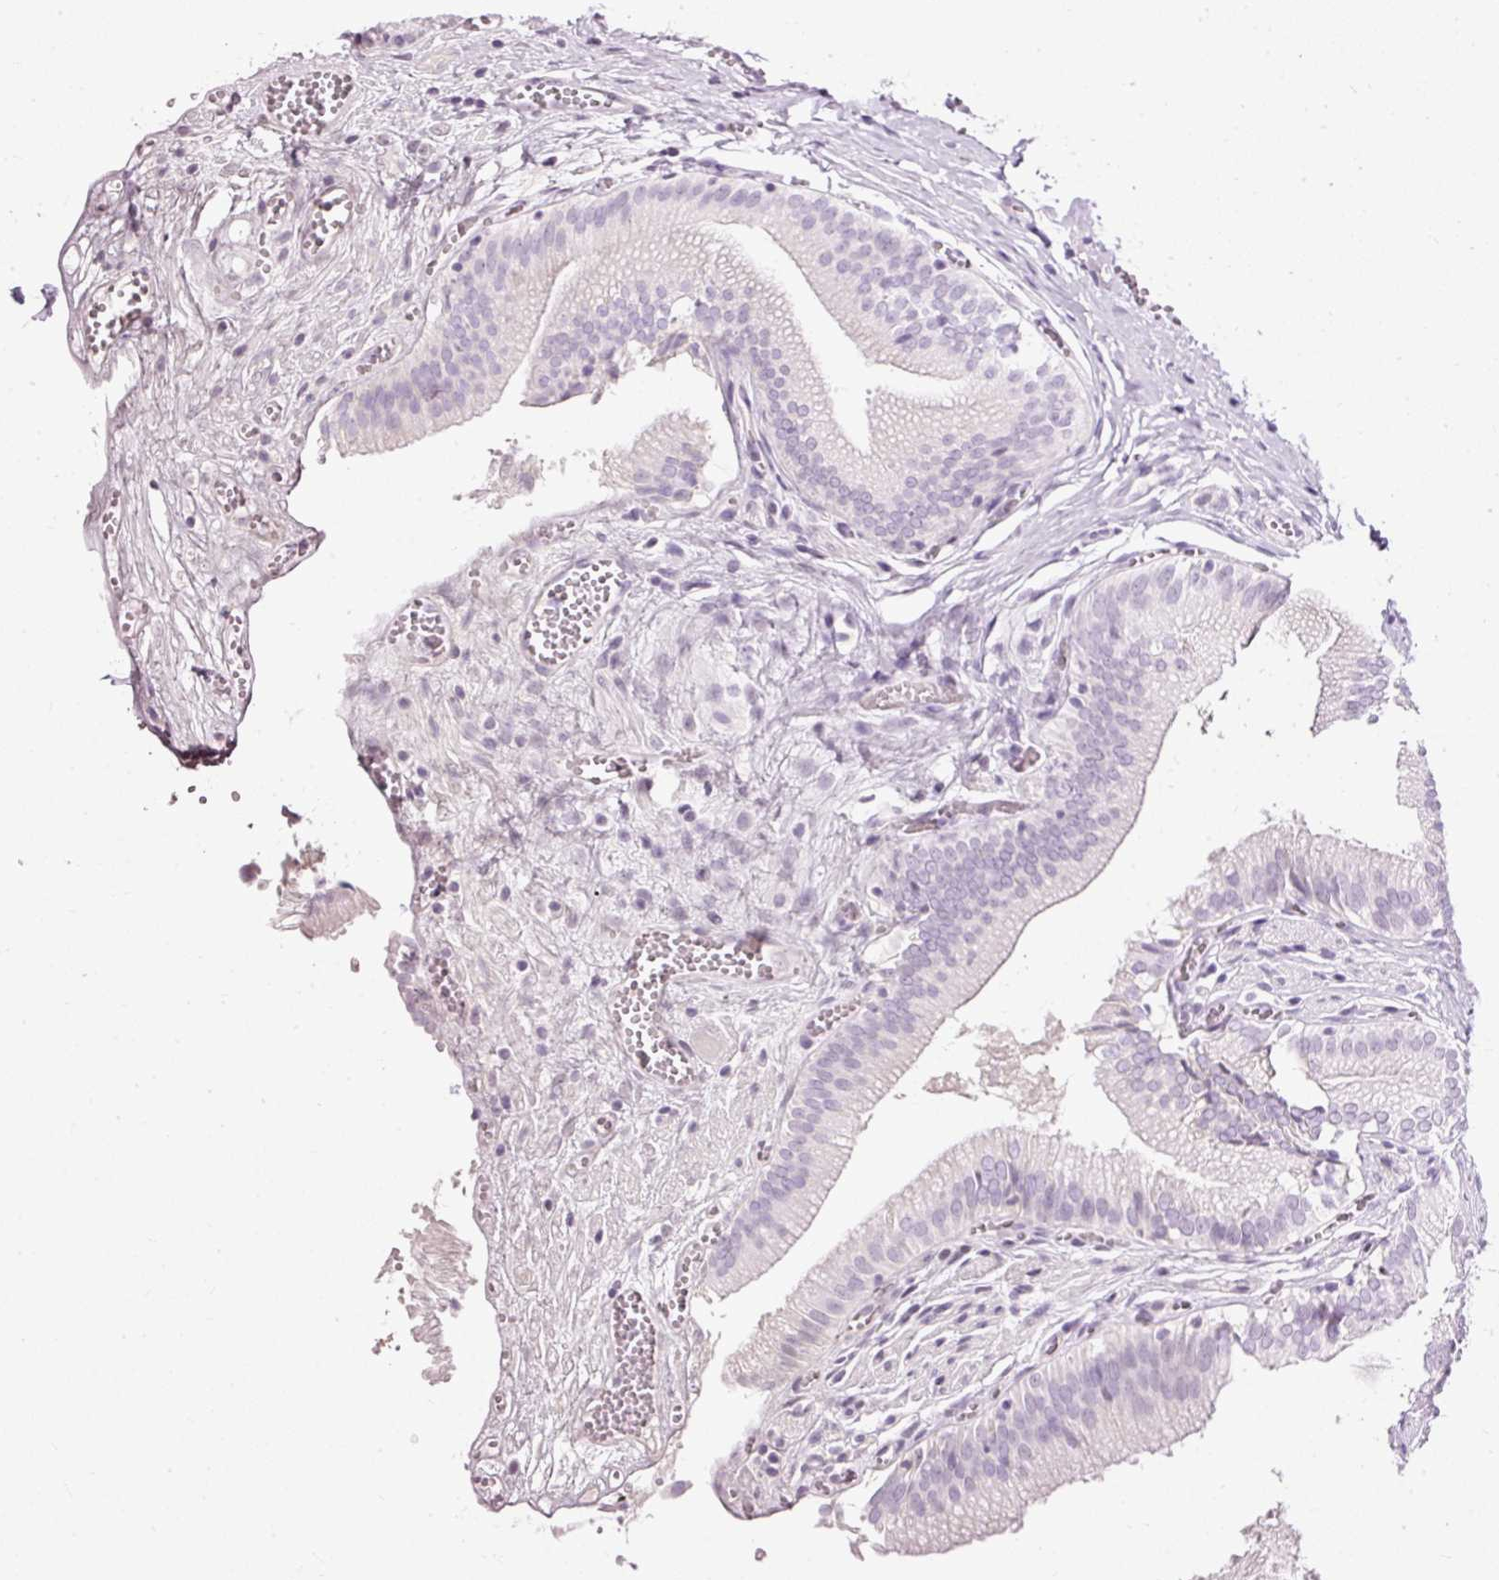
{"staining": {"intensity": "negative", "quantity": "none", "location": "none"}, "tissue": "gallbladder", "cell_type": "Glandular cells", "image_type": "normal", "snomed": [{"axis": "morphology", "description": "Normal tissue, NOS"}, {"axis": "topography", "description": "Gallbladder"}, {"axis": "topography", "description": "Peripheral nerve tissue"}], "caption": "IHC of benign human gallbladder shows no expression in glandular cells.", "gene": "PDE6B", "patient": {"sex": "male", "age": 17}}